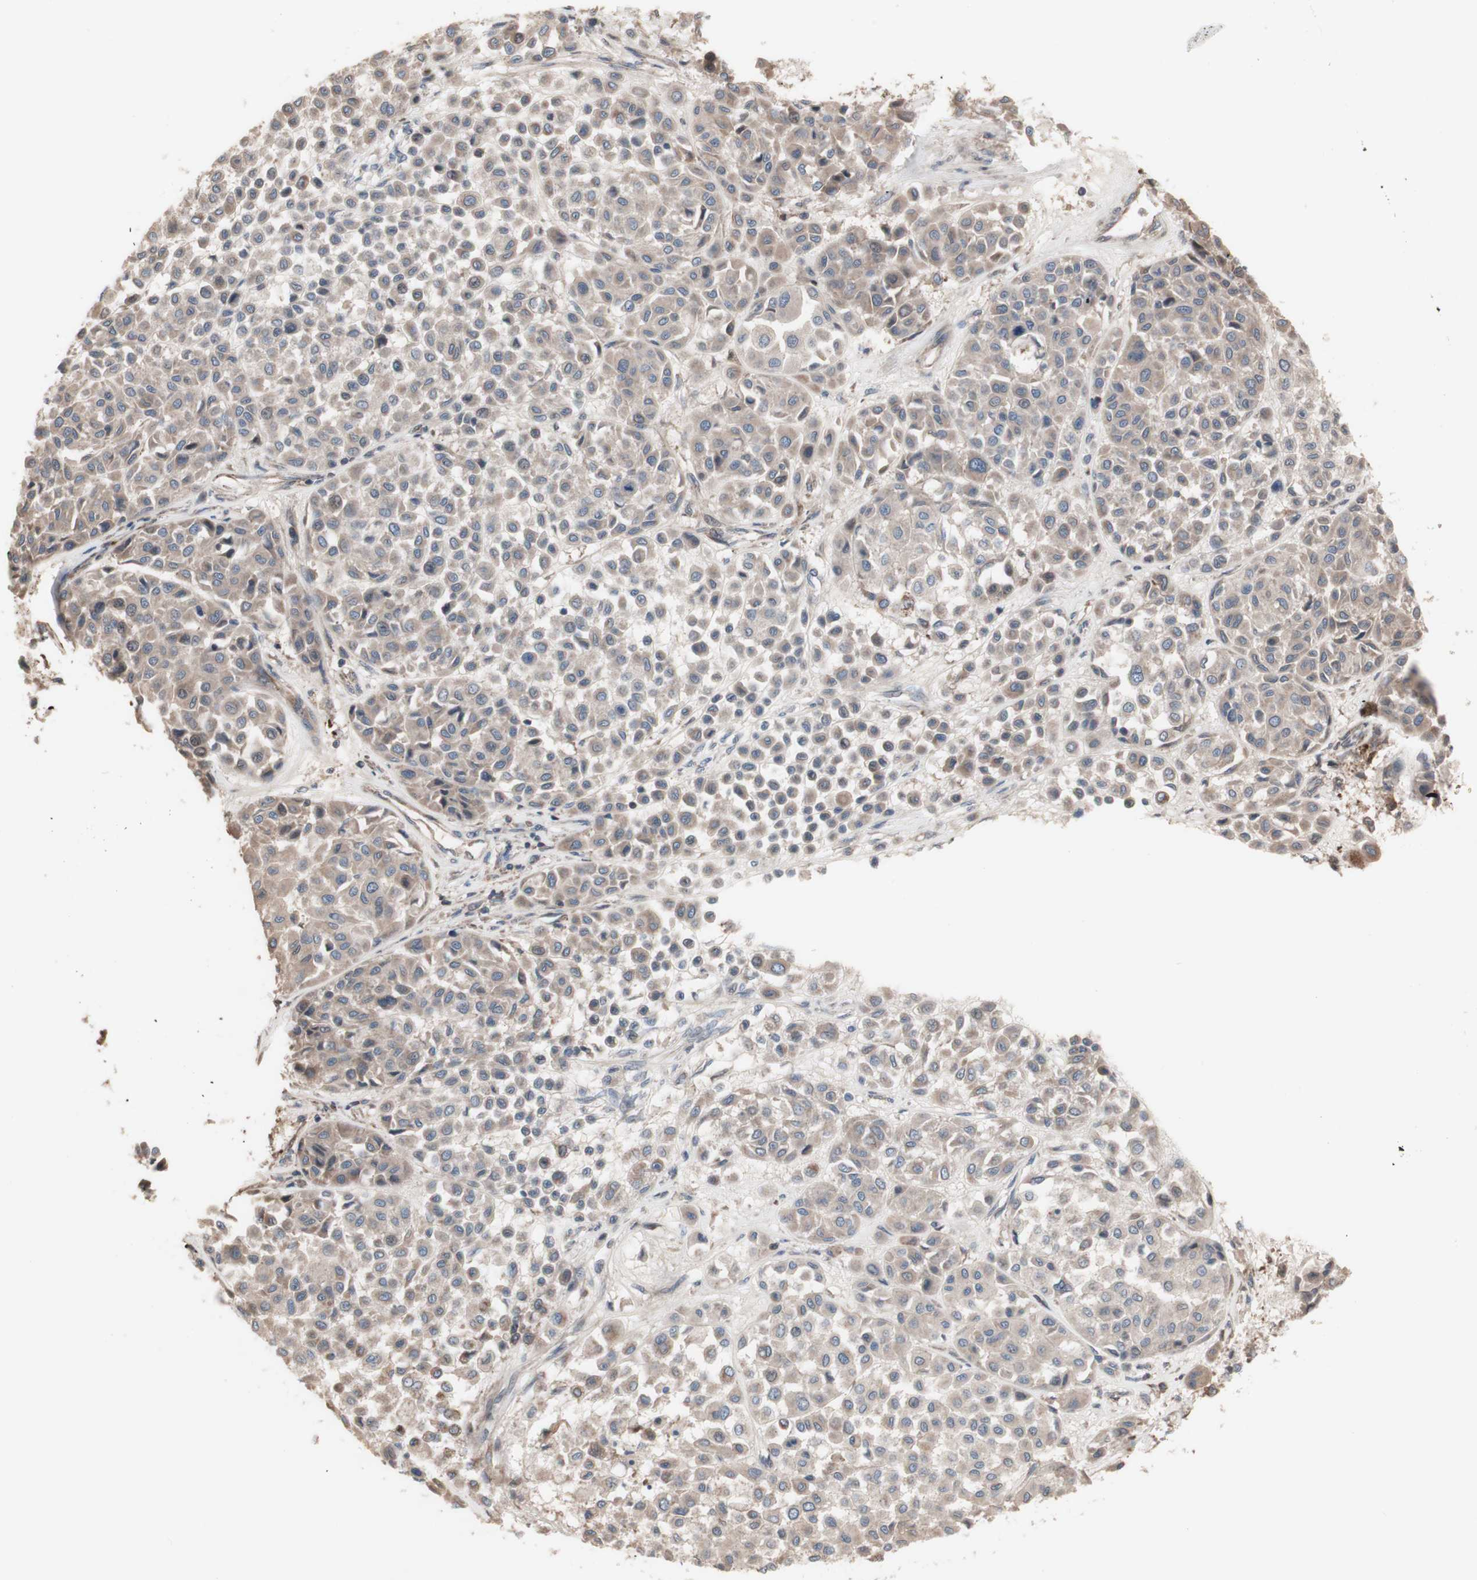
{"staining": {"intensity": "weak", "quantity": ">75%", "location": "cytoplasmic/membranous"}, "tissue": "melanoma", "cell_type": "Tumor cells", "image_type": "cancer", "snomed": [{"axis": "morphology", "description": "Malignant melanoma, Metastatic site"}, {"axis": "topography", "description": "Soft tissue"}], "caption": "Immunohistochemistry (DAB) staining of human malignant melanoma (metastatic site) reveals weak cytoplasmic/membranous protein staining in approximately >75% of tumor cells. Ihc stains the protein of interest in brown and the nuclei are stained blue.", "gene": "COPB1", "patient": {"sex": "male", "age": 41}}